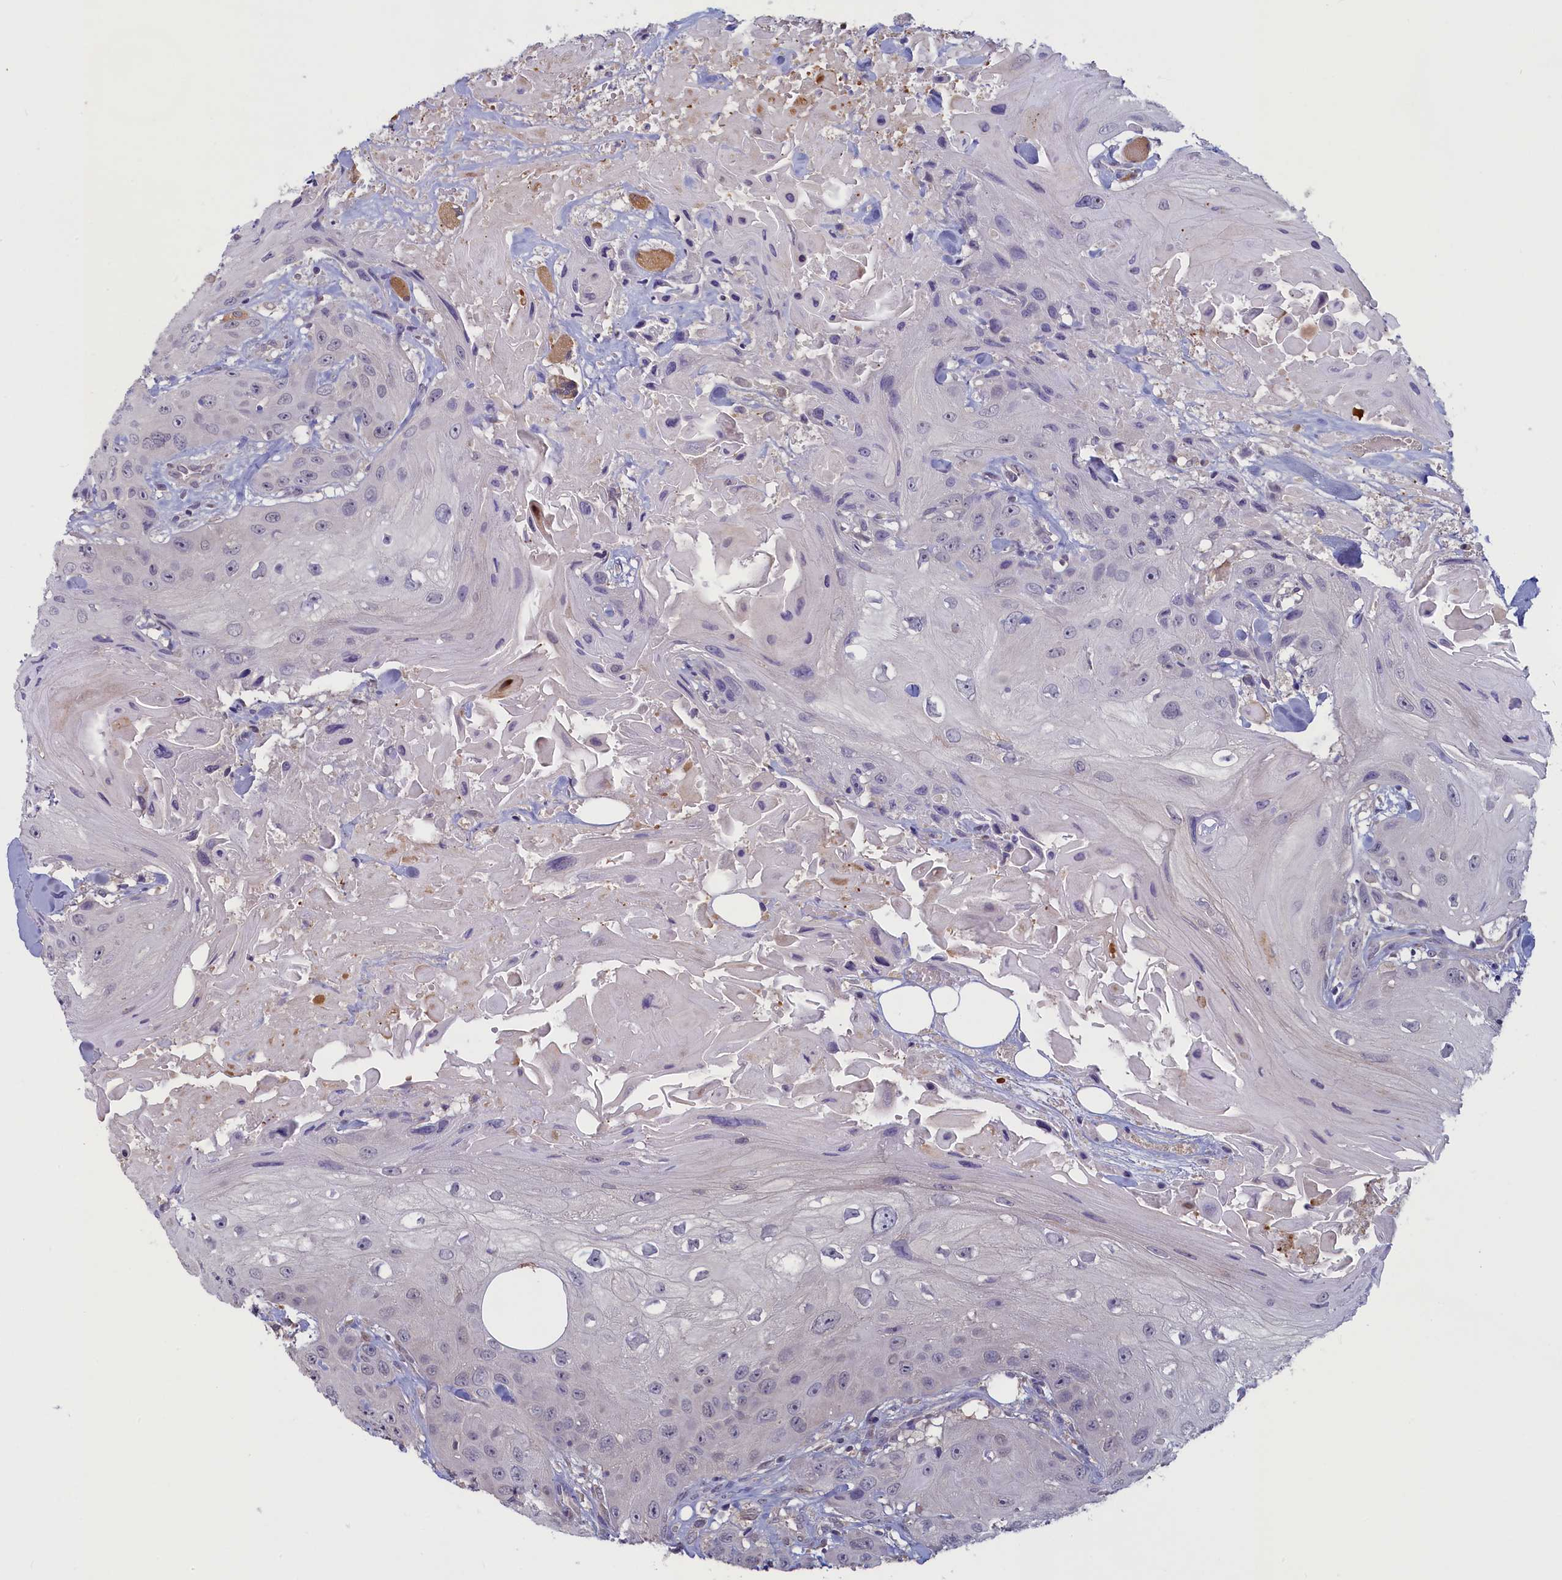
{"staining": {"intensity": "negative", "quantity": "none", "location": "none"}, "tissue": "head and neck cancer", "cell_type": "Tumor cells", "image_type": "cancer", "snomed": [{"axis": "morphology", "description": "Squamous cell carcinoma, NOS"}, {"axis": "topography", "description": "Head-Neck"}], "caption": "Tumor cells are negative for protein expression in human head and neck cancer (squamous cell carcinoma).", "gene": "UCHL3", "patient": {"sex": "male", "age": 81}}